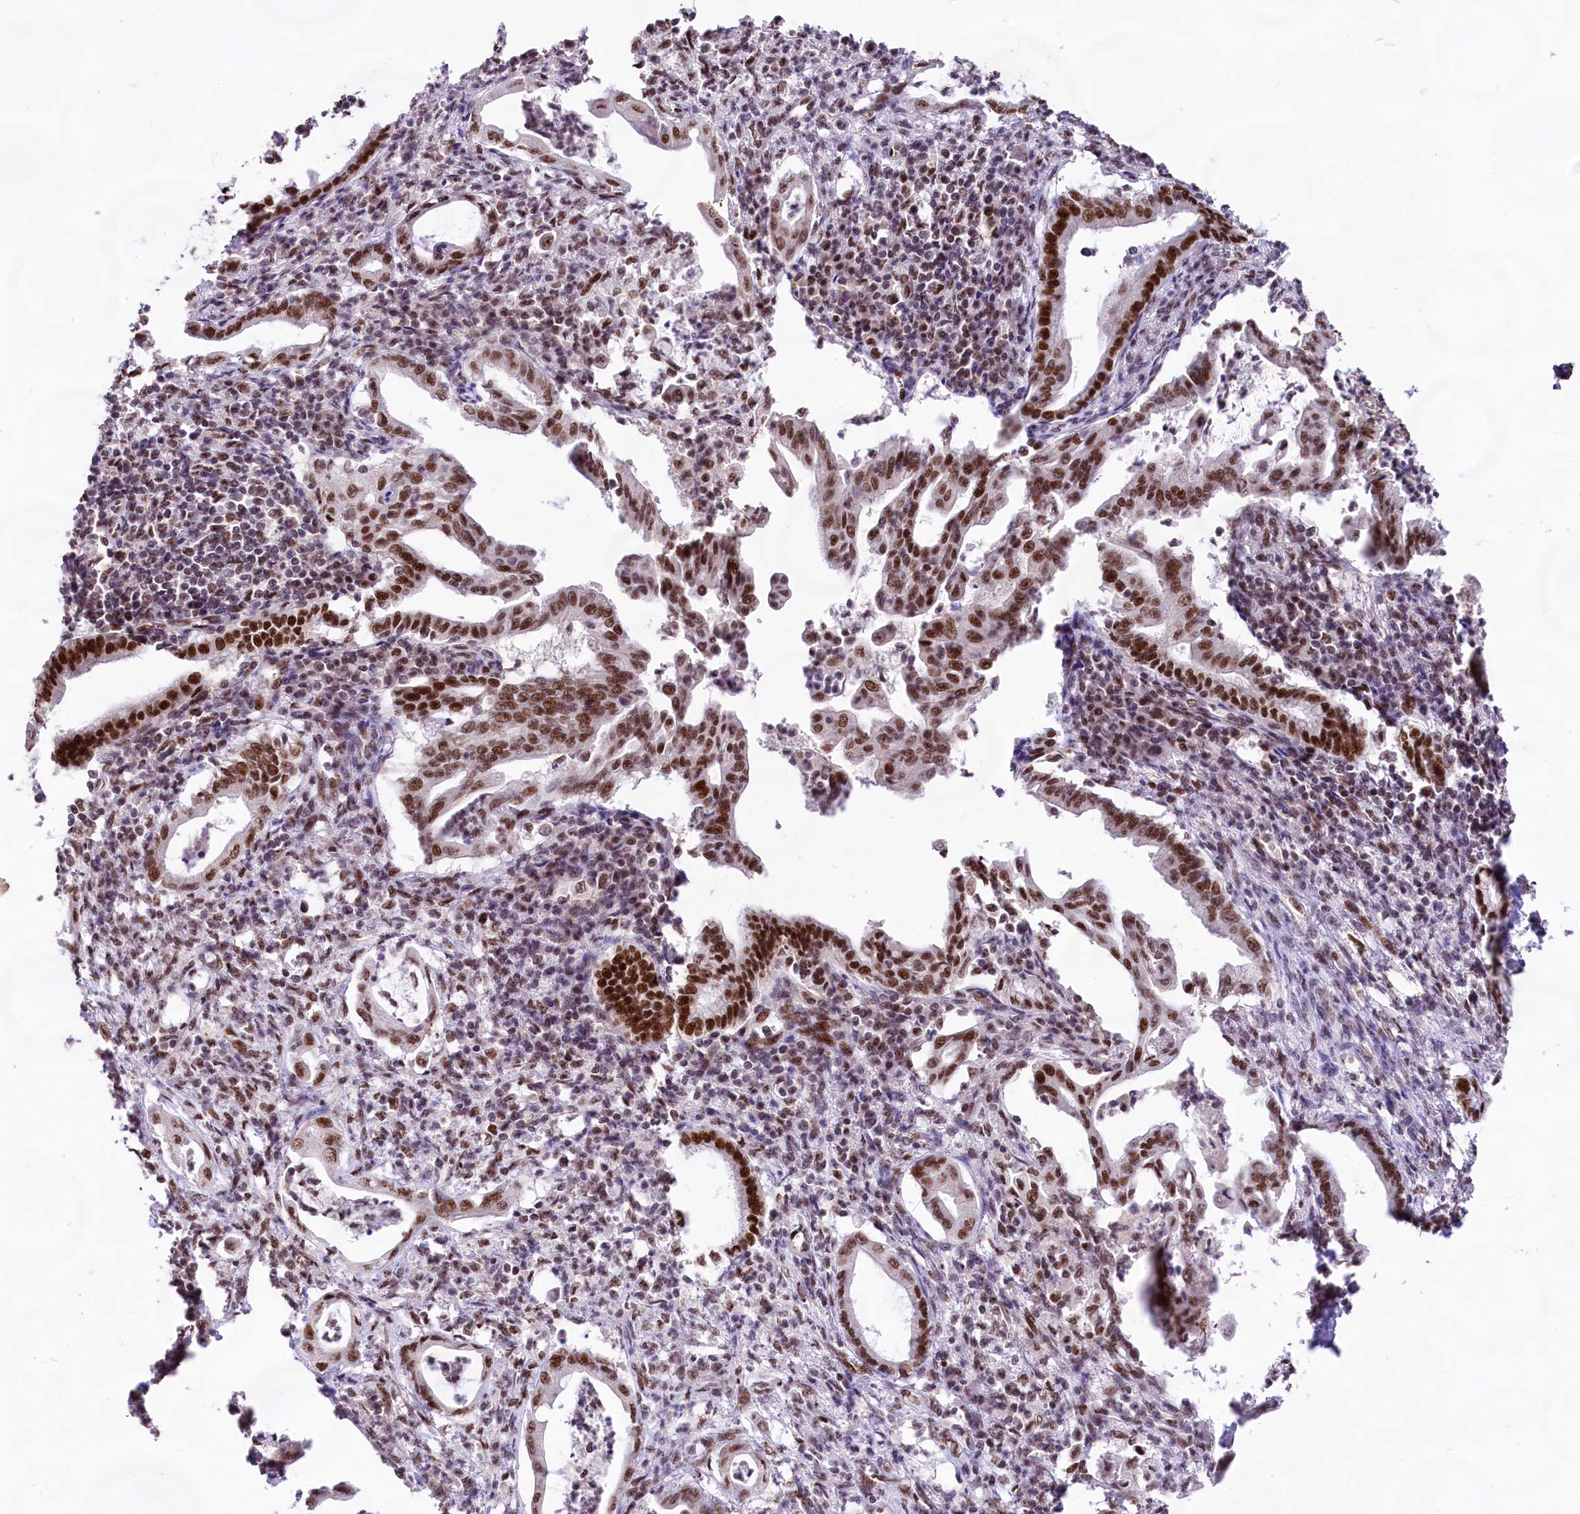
{"staining": {"intensity": "strong", "quantity": ">75%", "location": "nuclear"}, "tissue": "pancreatic cancer", "cell_type": "Tumor cells", "image_type": "cancer", "snomed": [{"axis": "morphology", "description": "Adenocarcinoma, NOS"}, {"axis": "topography", "description": "Pancreas"}], "caption": "Pancreatic cancer (adenocarcinoma) tissue displays strong nuclear expression in approximately >75% of tumor cells", "gene": "HIRA", "patient": {"sex": "female", "age": 55}}